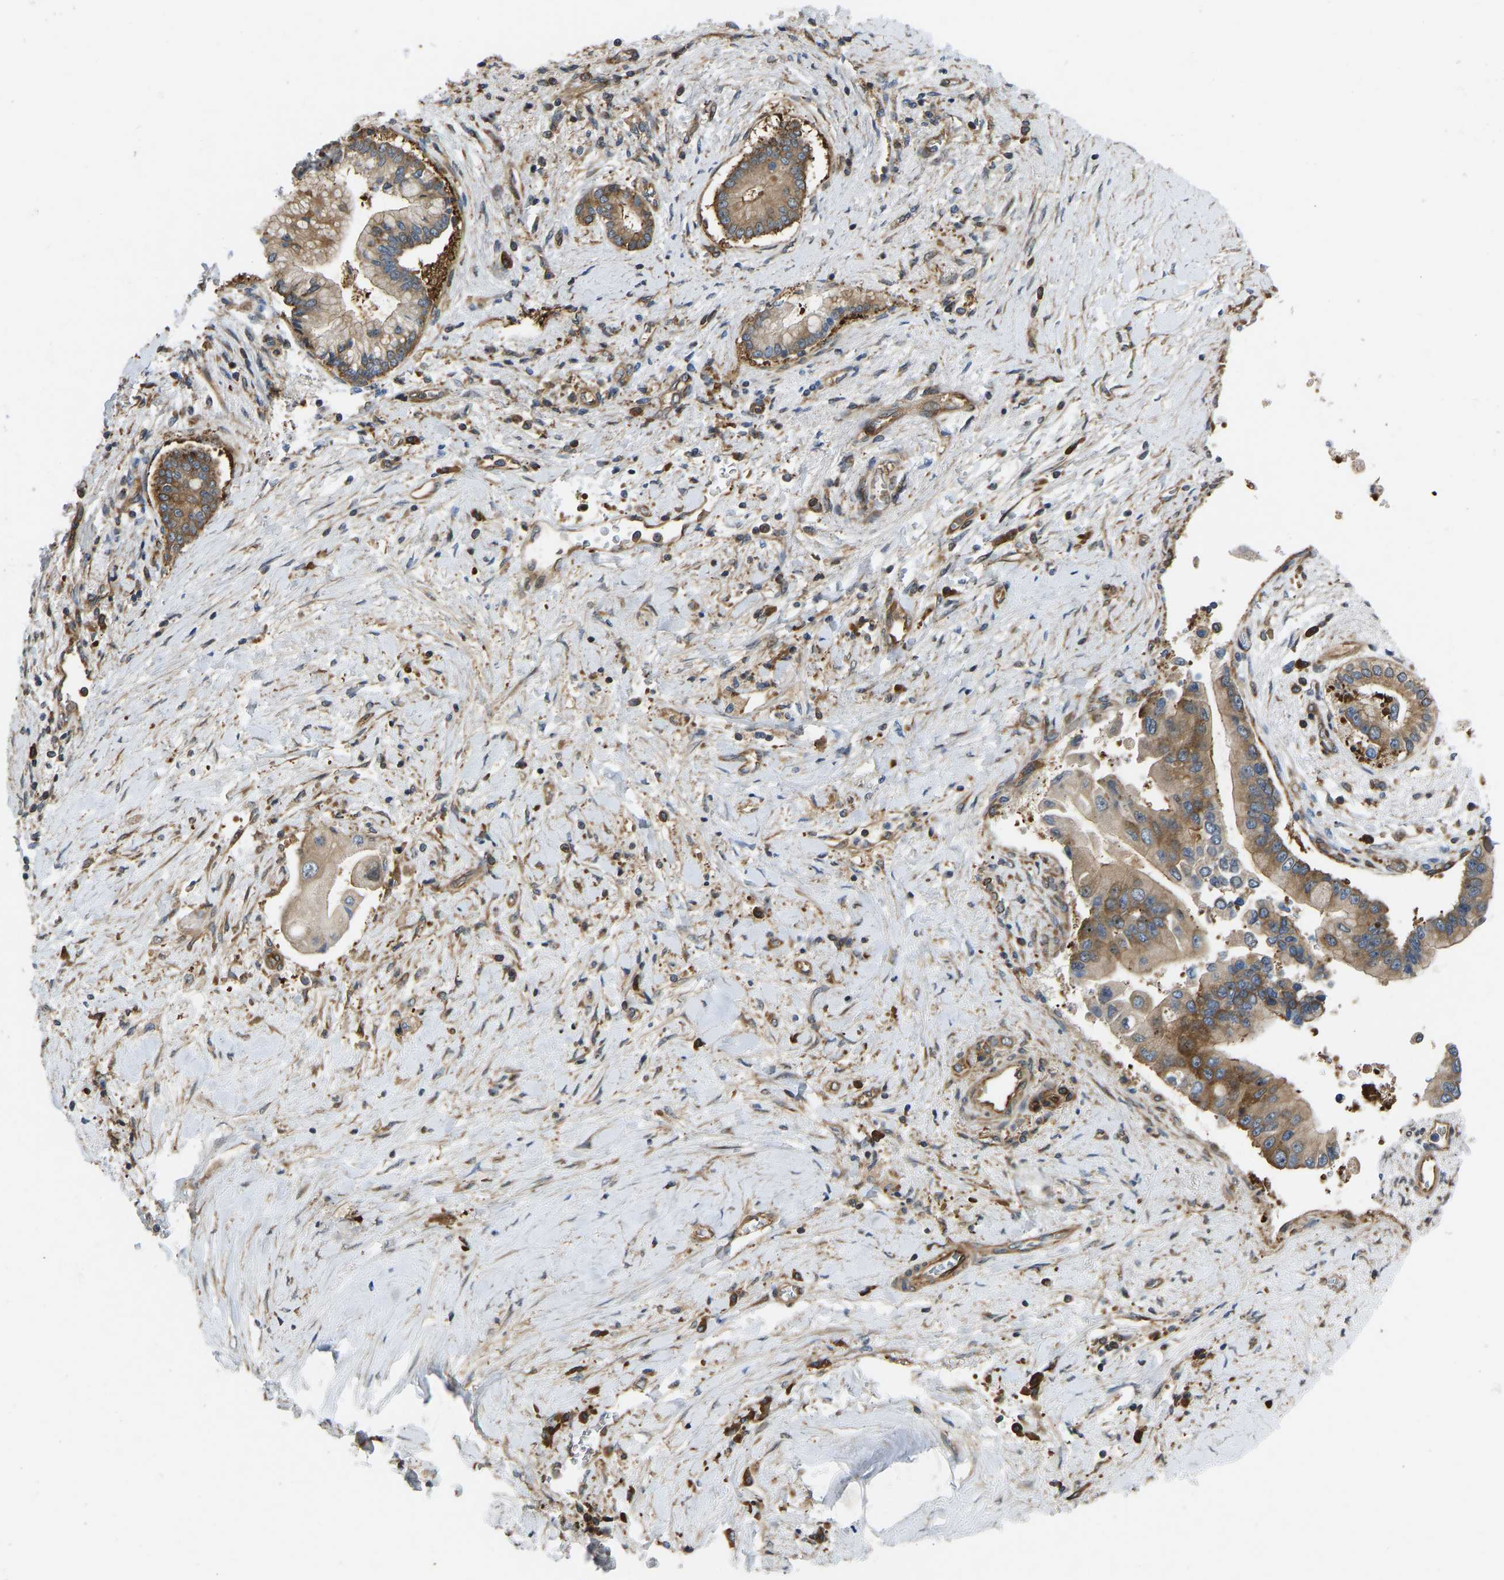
{"staining": {"intensity": "moderate", "quantity": ">75%", "location": "cytoplasmic/membranous"}, "tissue": "liver cancer", "cell_type": "Tumor cells", "image_type": "cancer", "snomed": [{"axis": "morphology", "description": "Cholangiocarcinoma"}, {"axis": "topography", "description": "Liver"}], "caption": "Protein staining reveals moderate cytoplasmic/membranous positivity in approximately >75% of tumor cells in liver cancer.", "gene": "RASGRF2", "patient": {"sex": "male", "age": 50}}